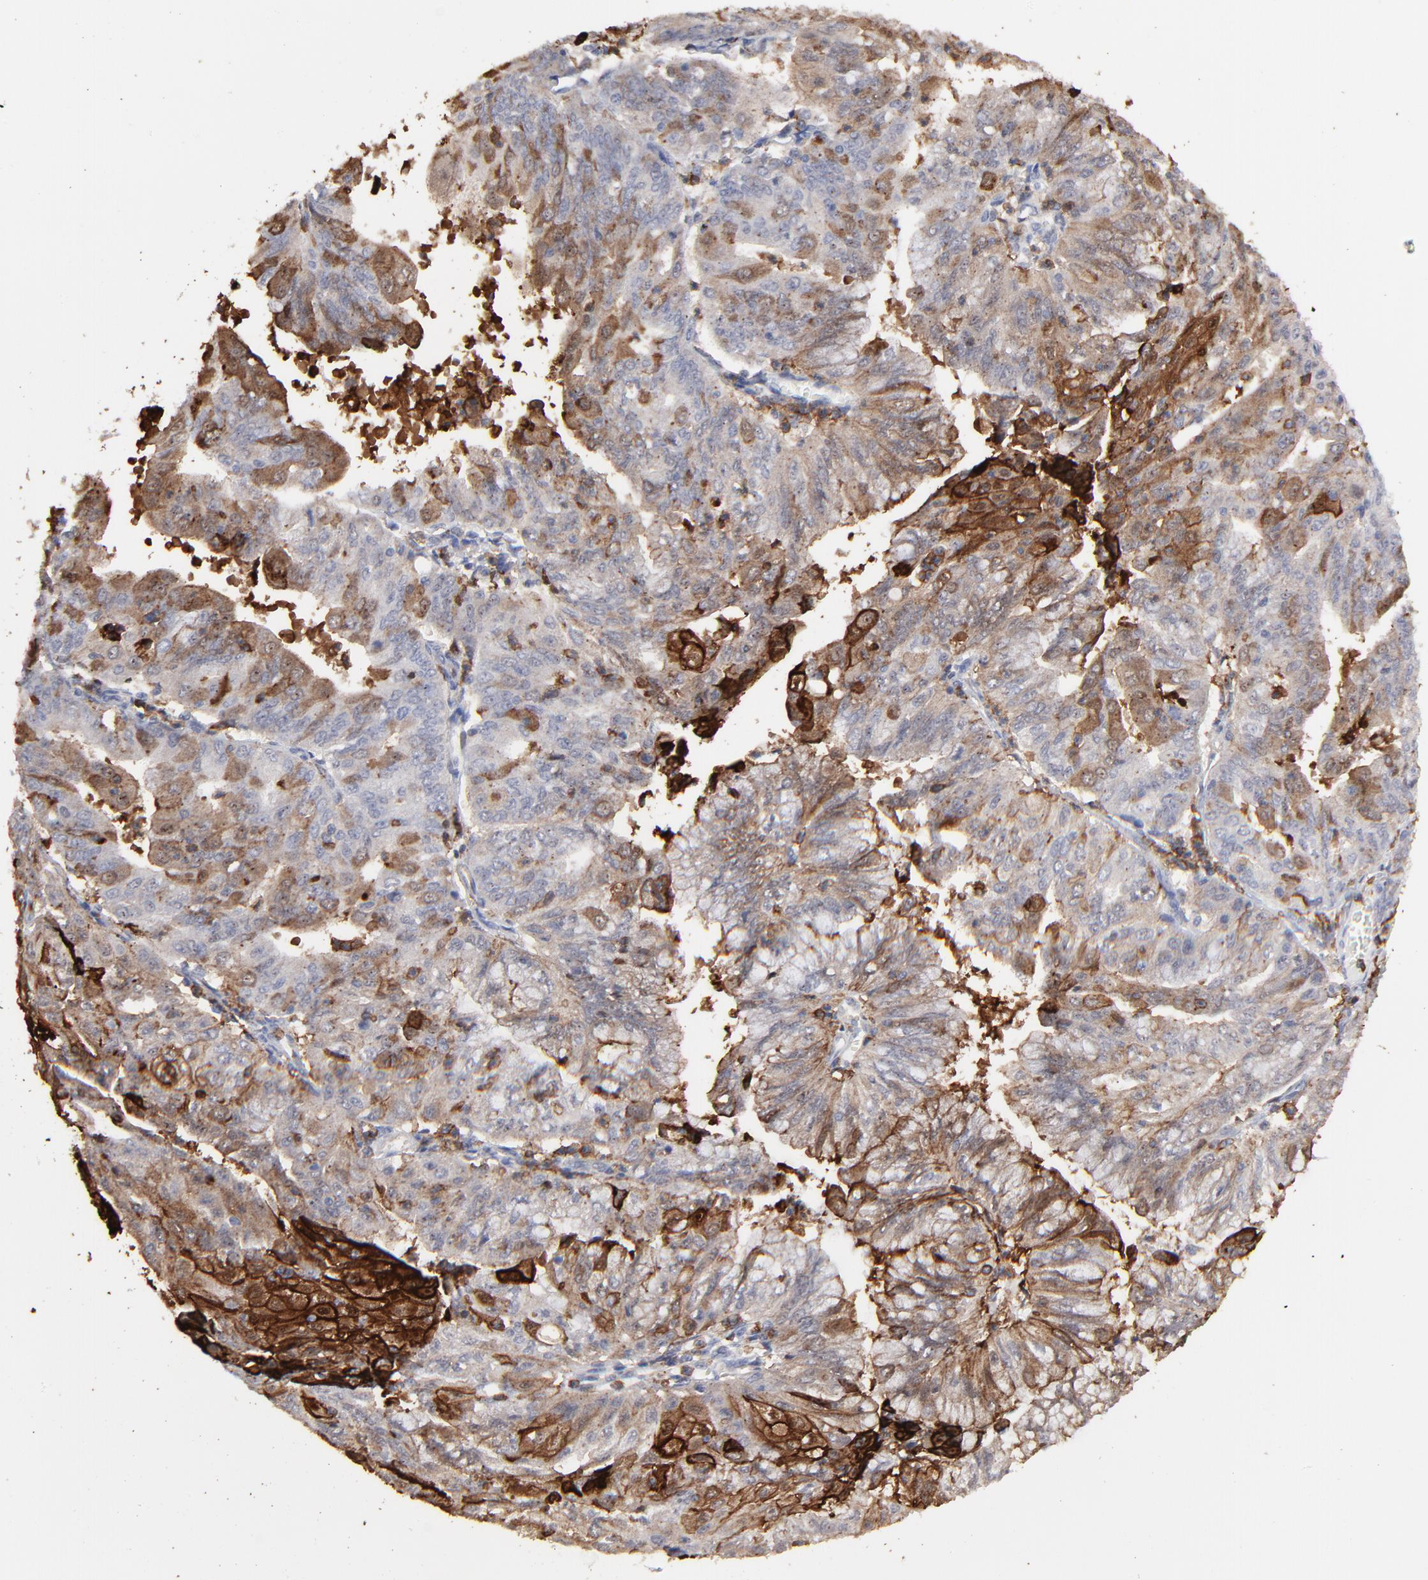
{"staining": {"intensity": "strong", "quantity": "25%-75%", "location": "cytoplasmic/membranous"}, "tissue": "endometrial cancer", "cell_type": "Tumor cells", "image_type": "cancer", "snomed": [{"axis": "morphology", "description": "Adenocarcinoma, NOS"}, {"axis": "topography", "description": "Endometrium"}], "caption": "Protein analysis of endometrial cancer tissue shows strong cytoplasmic/membranous expression in about 25%-75% of tumor cells.", "gene": "SLC6A14", "patient": {"sex": "female", "age": 79}}